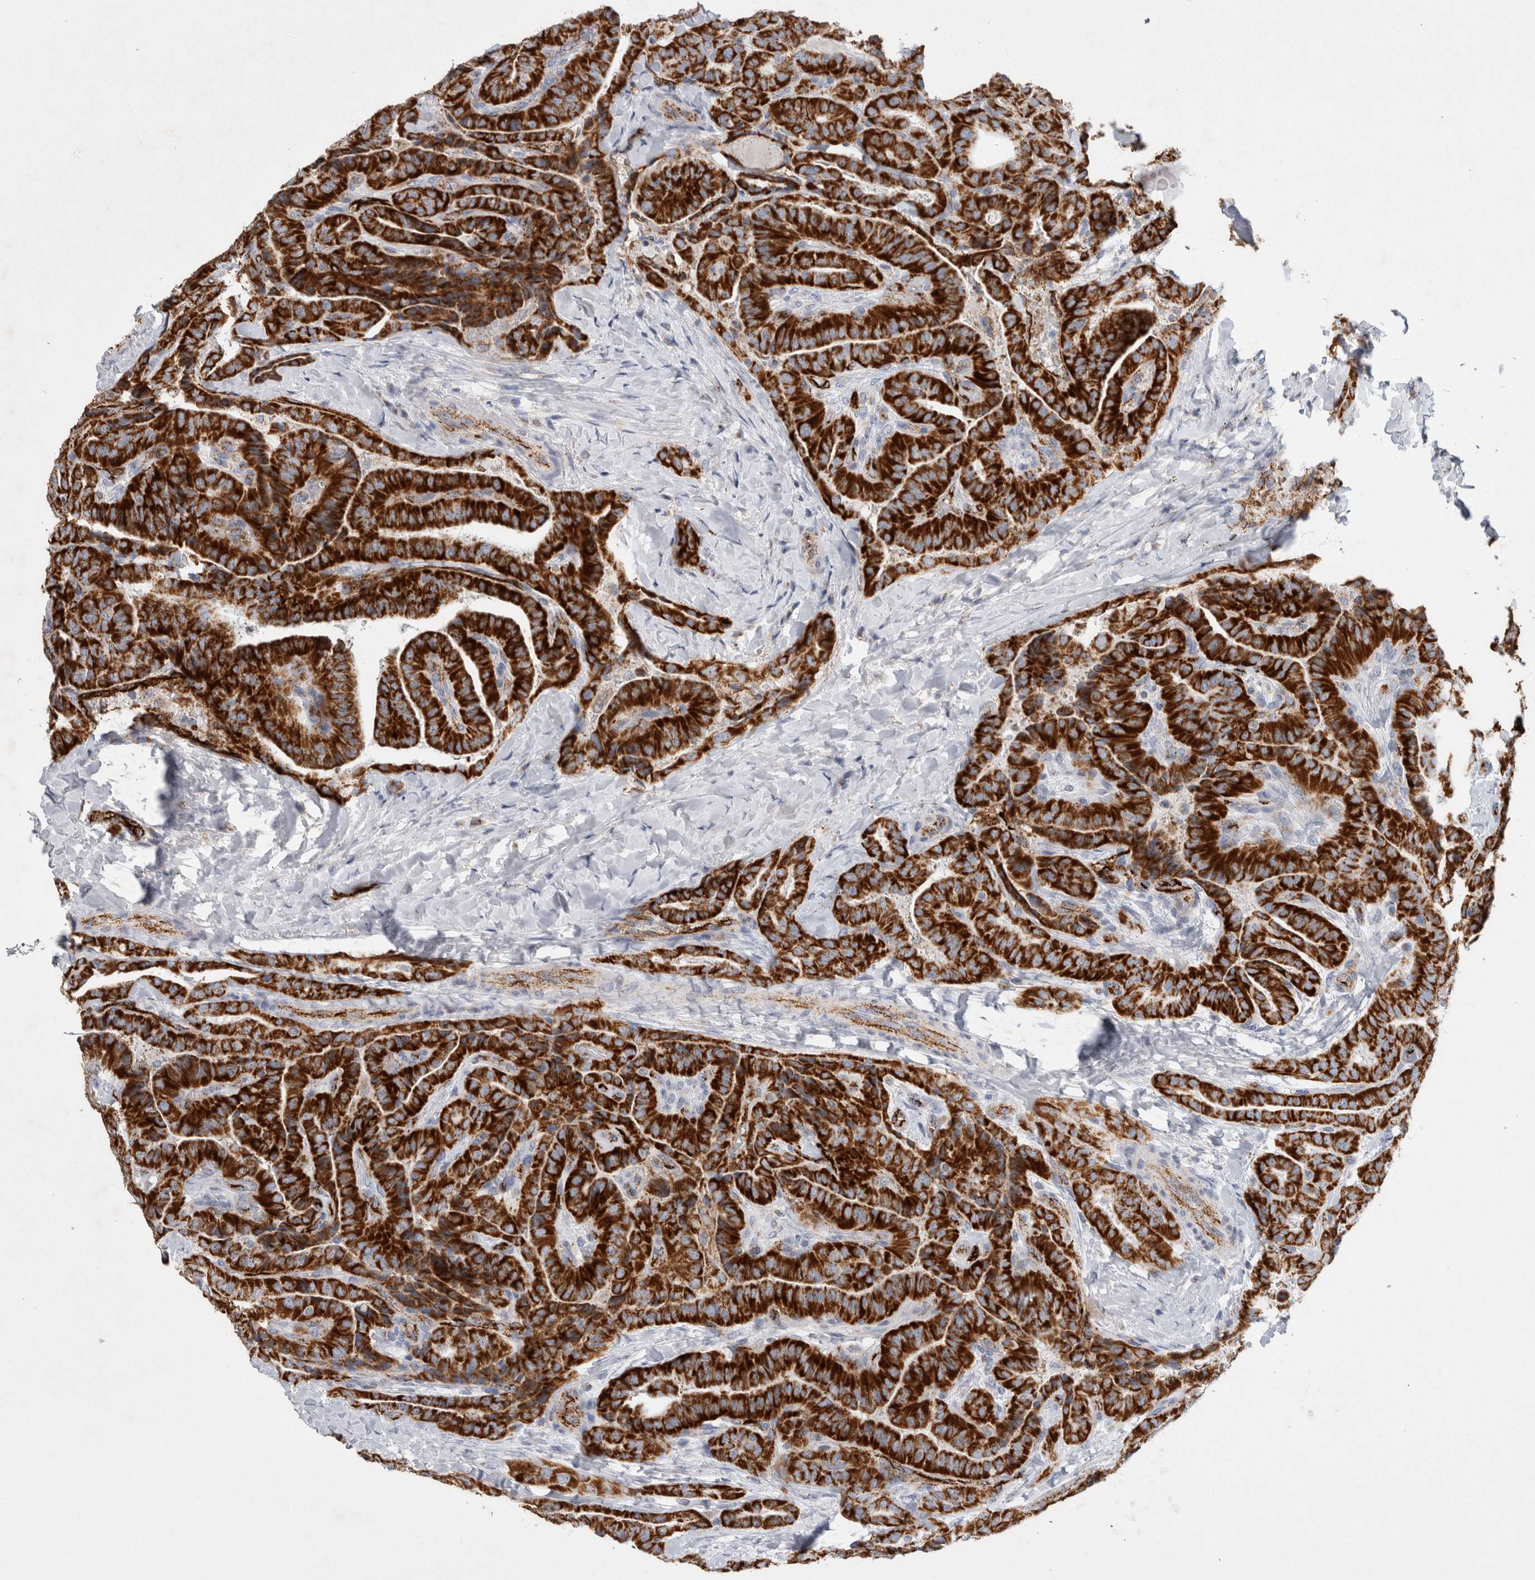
{"staining": {"intensity": "strong", "quantity": ">75%", "location": "cytoplasmic/membranous"}, "tissue": "thyroid cancer", "cell_type": "Tumor cells", "image_type": "cancer", "snomed": [{"axis": "morphology", "description": "Papillary adenocarcinoma, NOS"}, {"axis": "topography", "description": "Thyroid gland"}], "caption": "Immunohistochemical staining of thyroid papillary adenocarcinoma reveals high levels of strong cytoplasmic/membranous protein expression in approximately >75% of tumor cells. Immunohistochemistry (ihc) stains the protein in brown and the nuclei are stained blue.", "gene": "IARS2", "patient": {"sex": "male", "age": 77}}